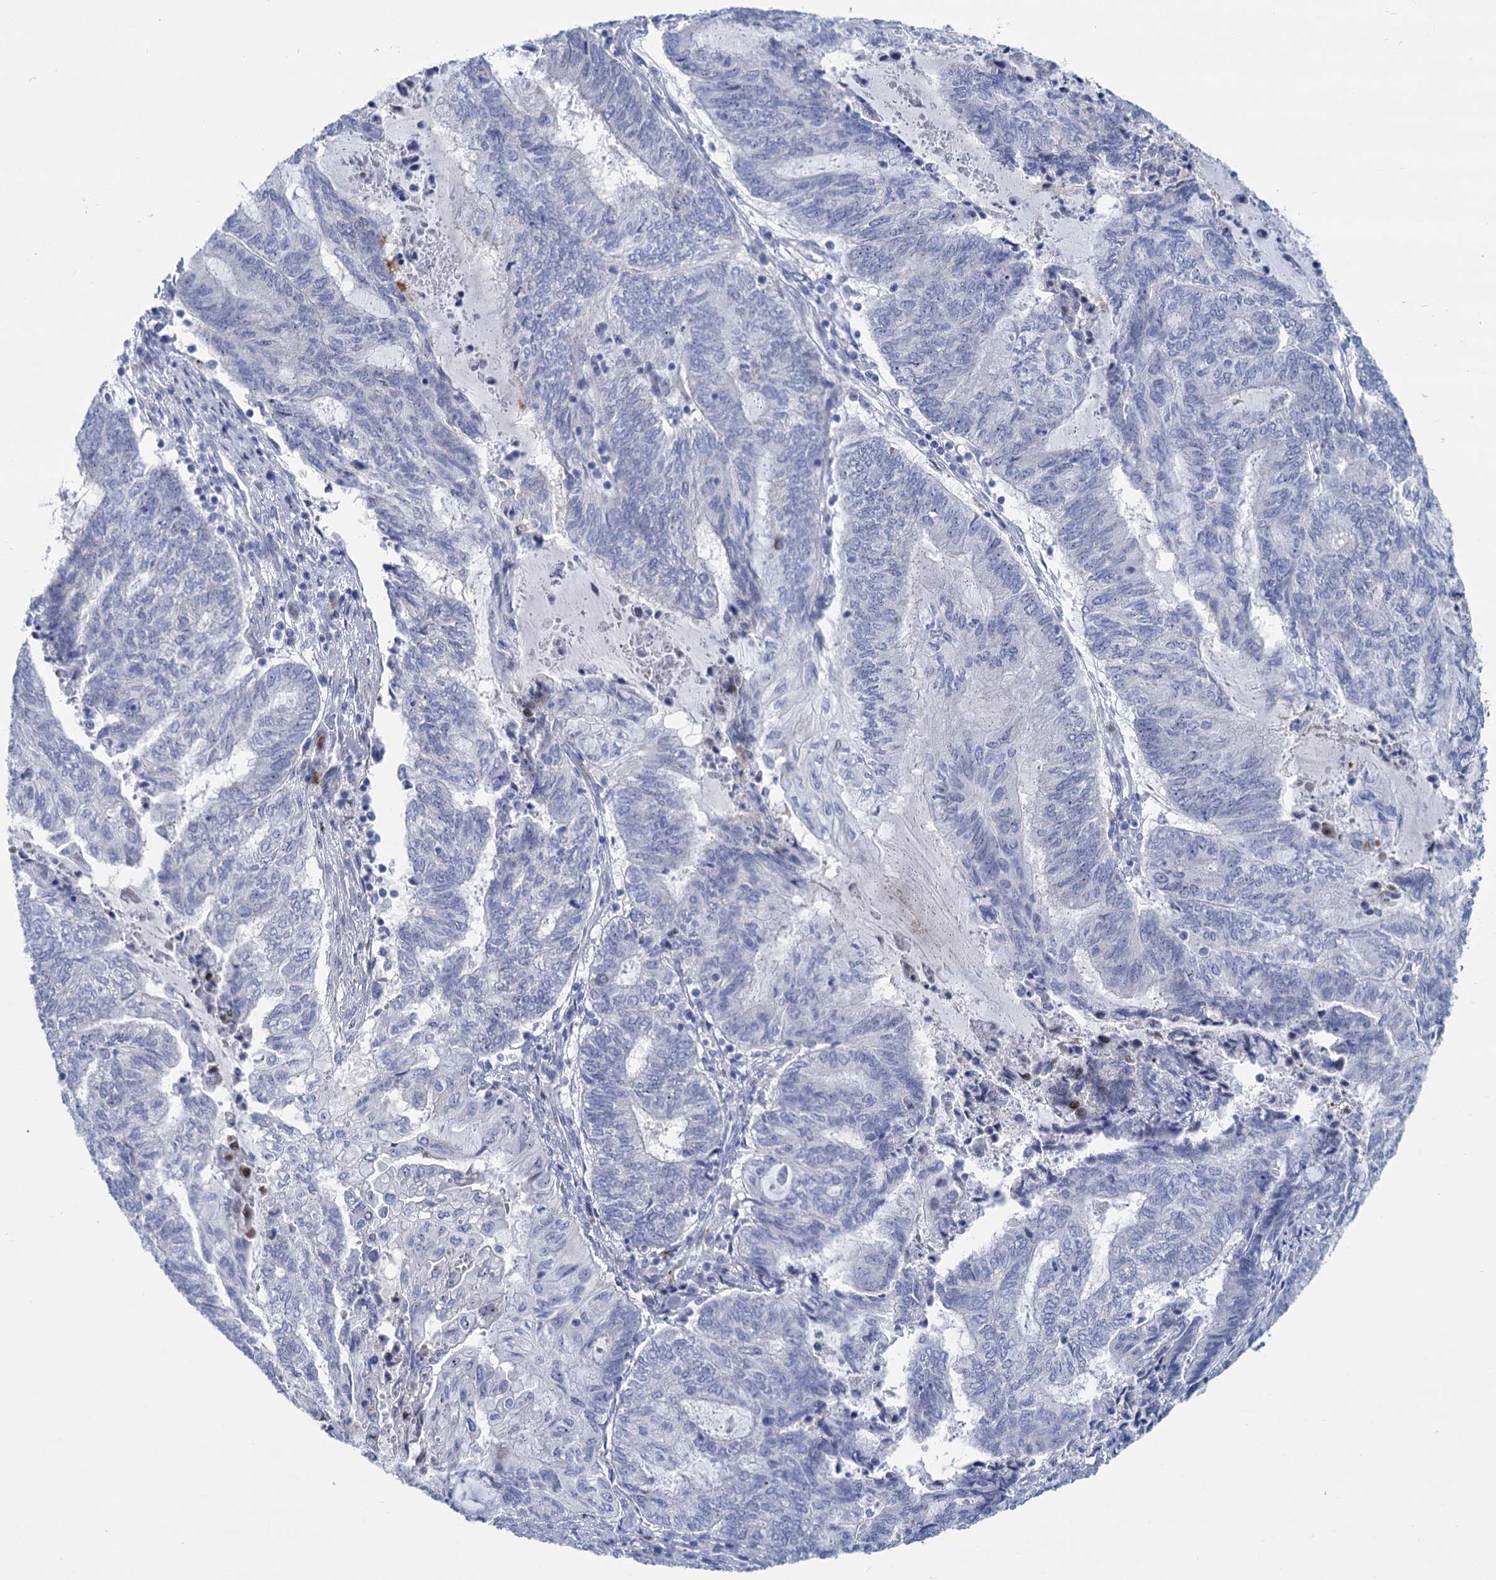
{"staining": {"intensity": "negative", "quantity": "none", "location": "none"}, "tissue": "endometrial cancer", "cell_type": "Tumor cells", "image_type": "cancer", "snomed": [{"axis": "morphology", "description": "Adenocarcinoma, NOS"}, {"axis": "topography", "description": "Uterus"}, {"axis": "topography", "description": "Endometrium"}], "caption": "Tumor cells show no significant protein staining in endometrial cancer (adenocarcinoma).", "gene": "SH3TC2", "patient": {"sex": "female", "age": 70}}